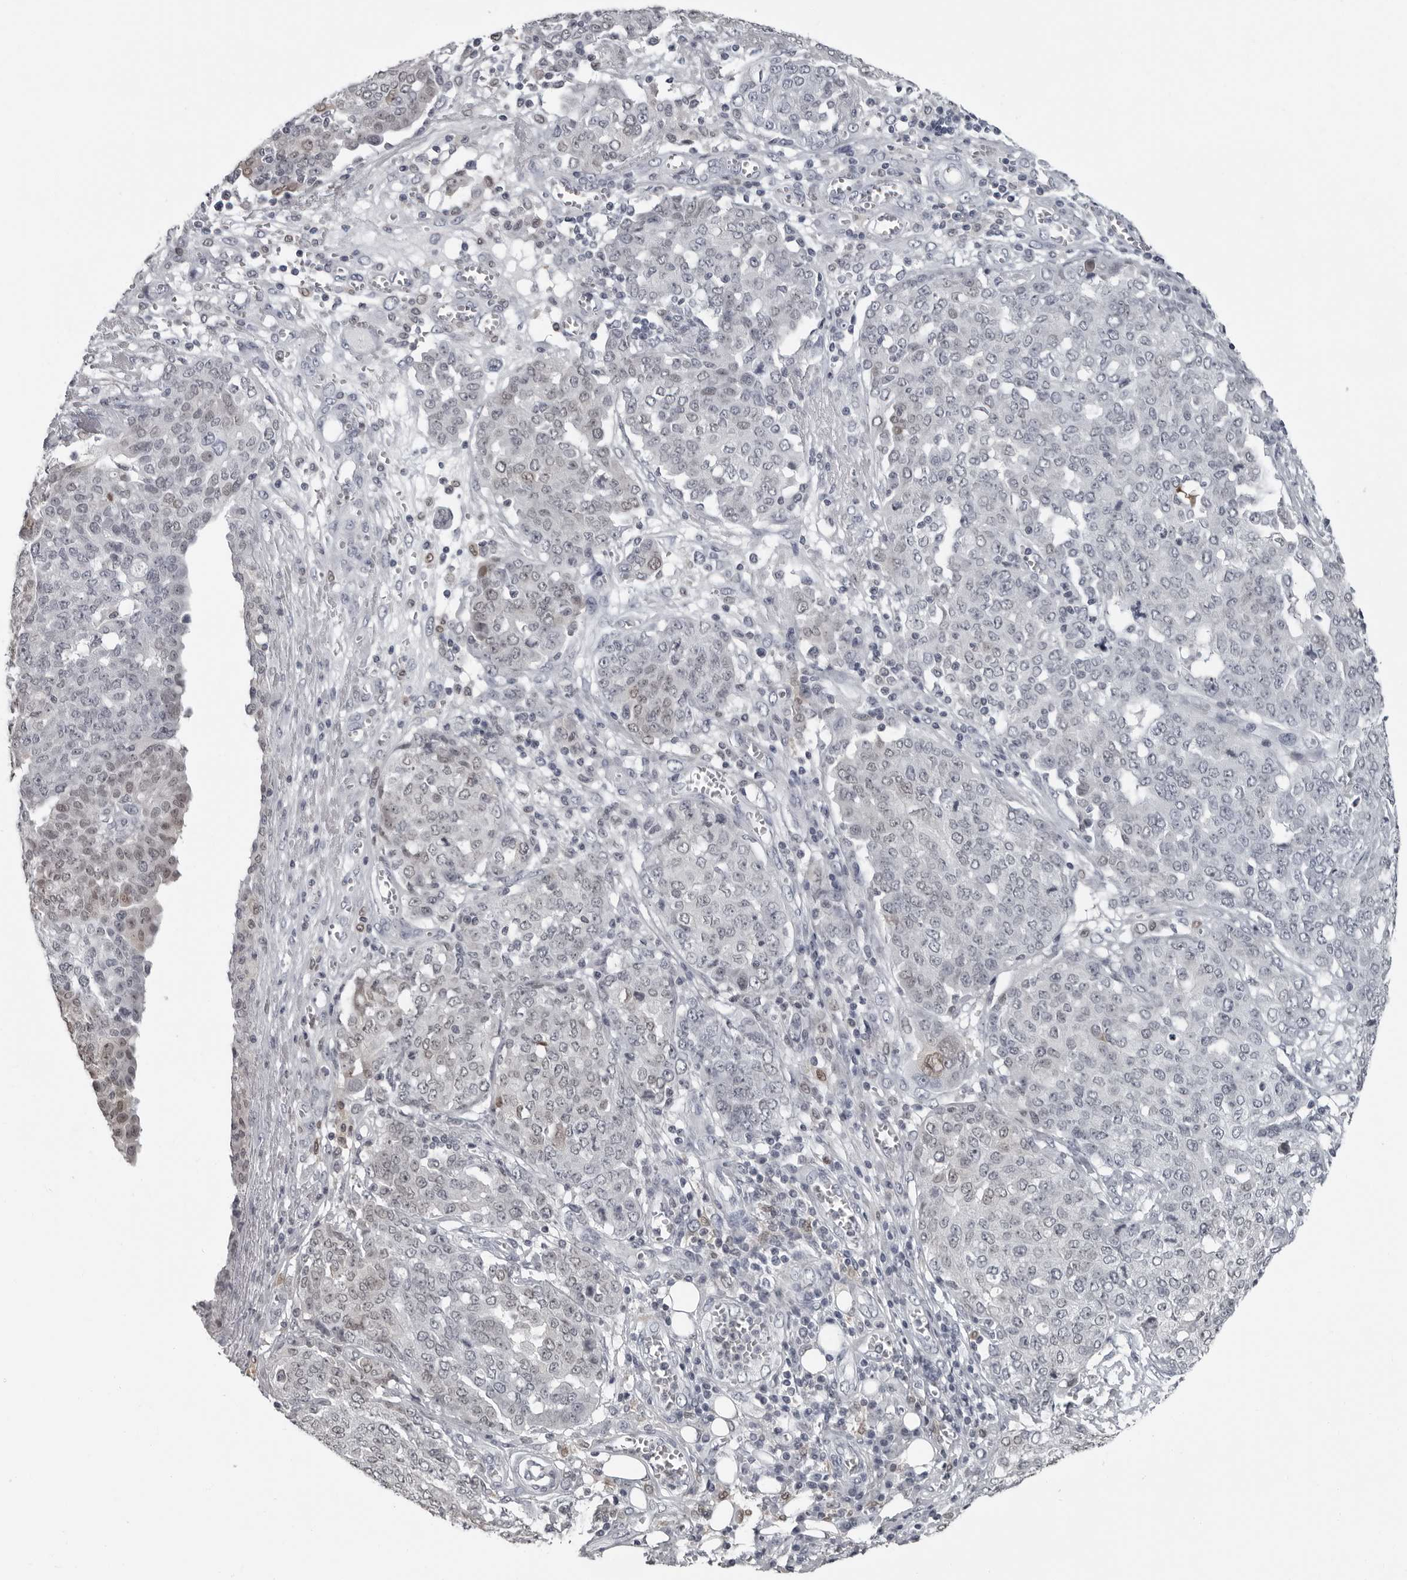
{"staining": {"intensity": "negative", "quantity": "none", "location": "none"}, "tissue": "ovarian cancer", "cell_type": "Tumor cells", "image_type": "cancer", "snomed": [{"axis": "morphology", "description": "Cystadenocarcinoma, serous, NOS"}, {"axis": "topography", "description": "Soft tissue"}, {"axis": "topography", "description": "Ovary"}], "caption": "This is an immunohistochemistry (IHC) histopathology image of human serous cystadenocarcinoma (ovarian). There is no staining in tumor cells.", "gene": "LZIC", "patient": {"sex": "female", "age": 57}}